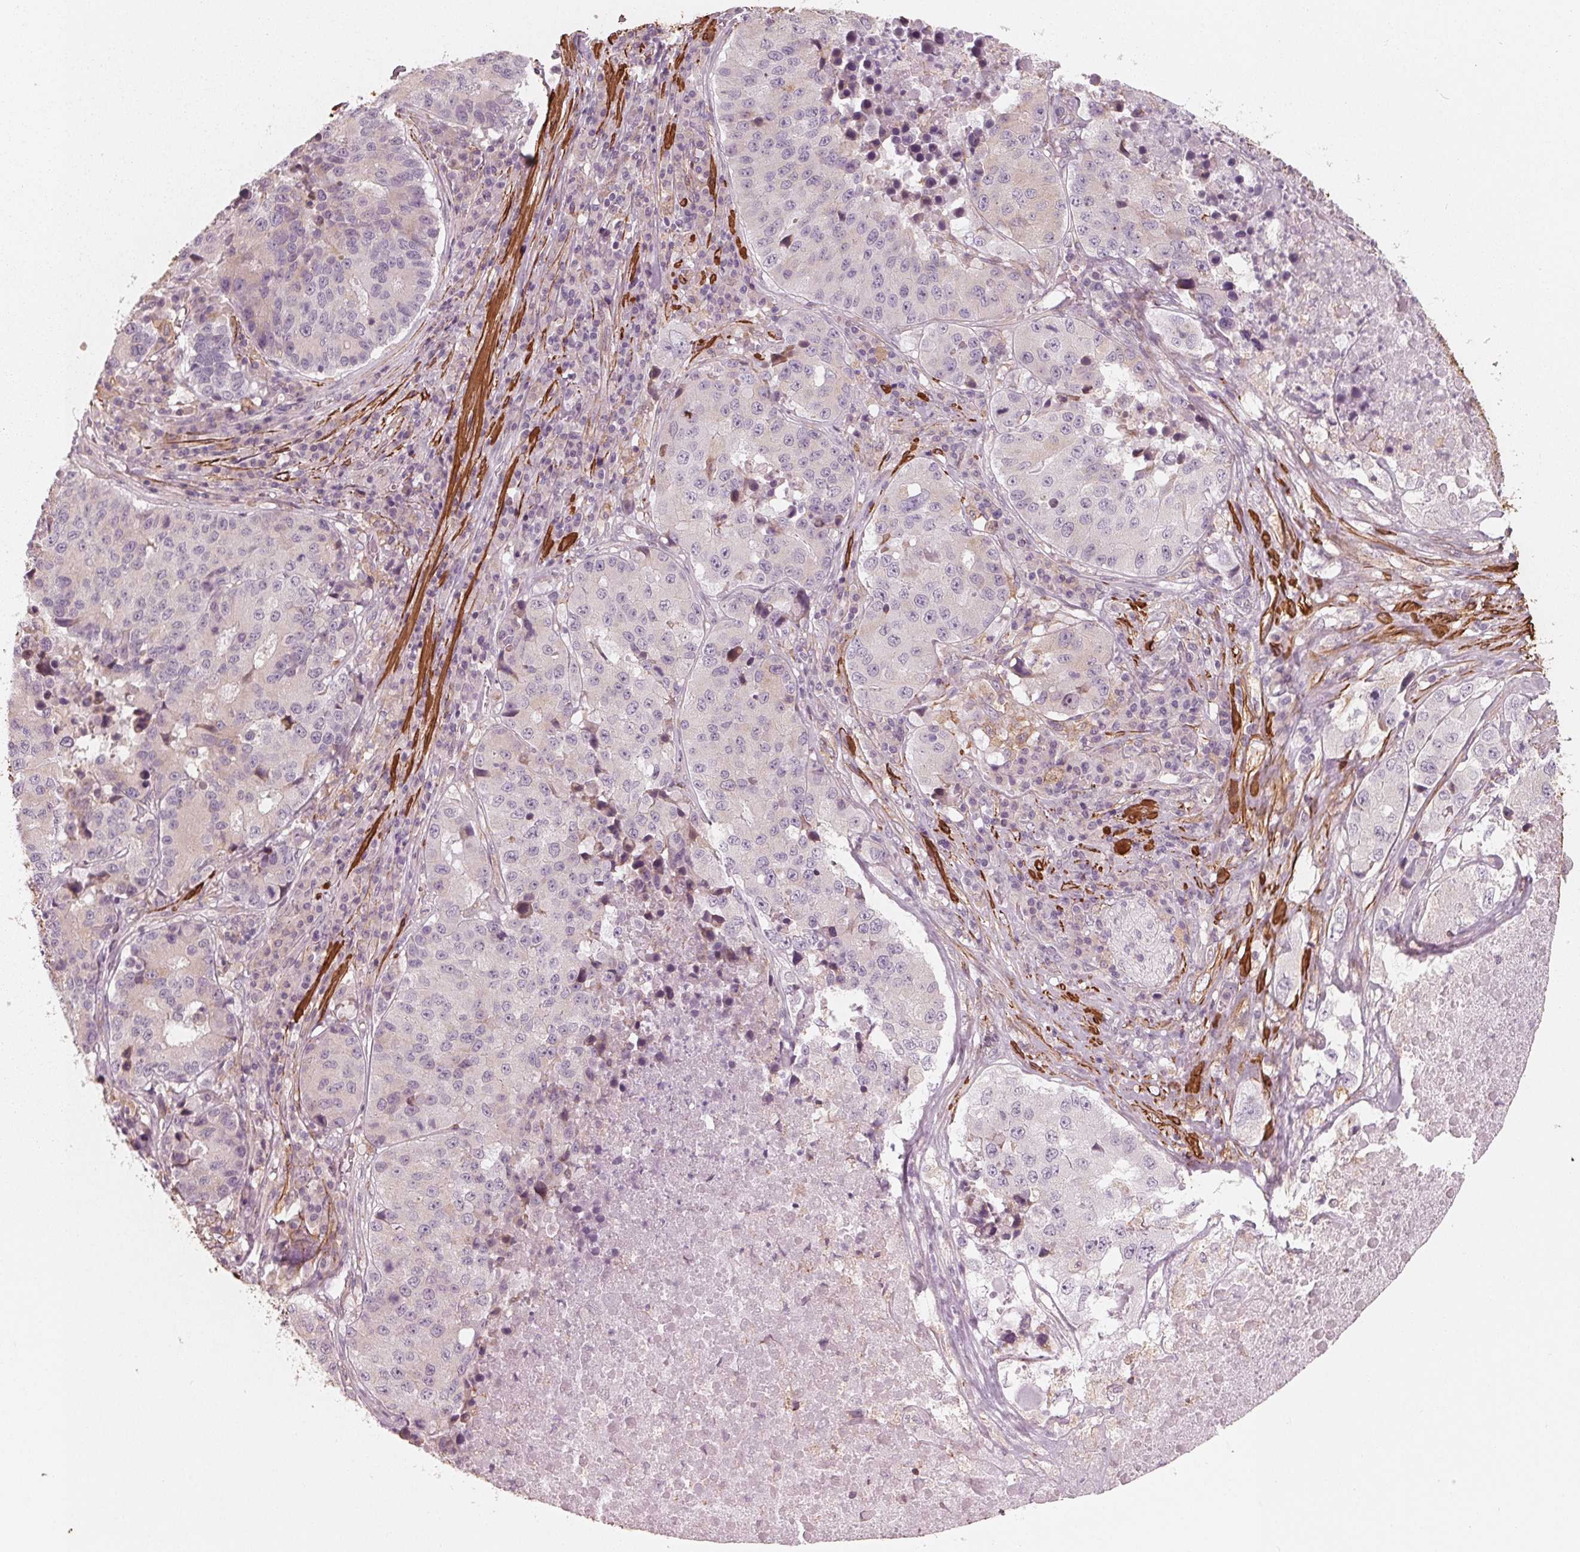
{"staining": {"intensity": "negative", "quantity": "none", "location": "none"}, "tissue": "stomach cancer", "cell_type": "Tumor cells", "image_type": "cancer", "snomed": [{"axis": "morphology", "description": "Adenocarcinoma, NOS"}, {"axis": "topography", "description": "Stomach"}], "caption": "Stomach cancer was stained to show a protein in brown. There is no significant staining in tumor cells.", "gene": "MIER3", "patient": {"sex": "male", "age": 71}}